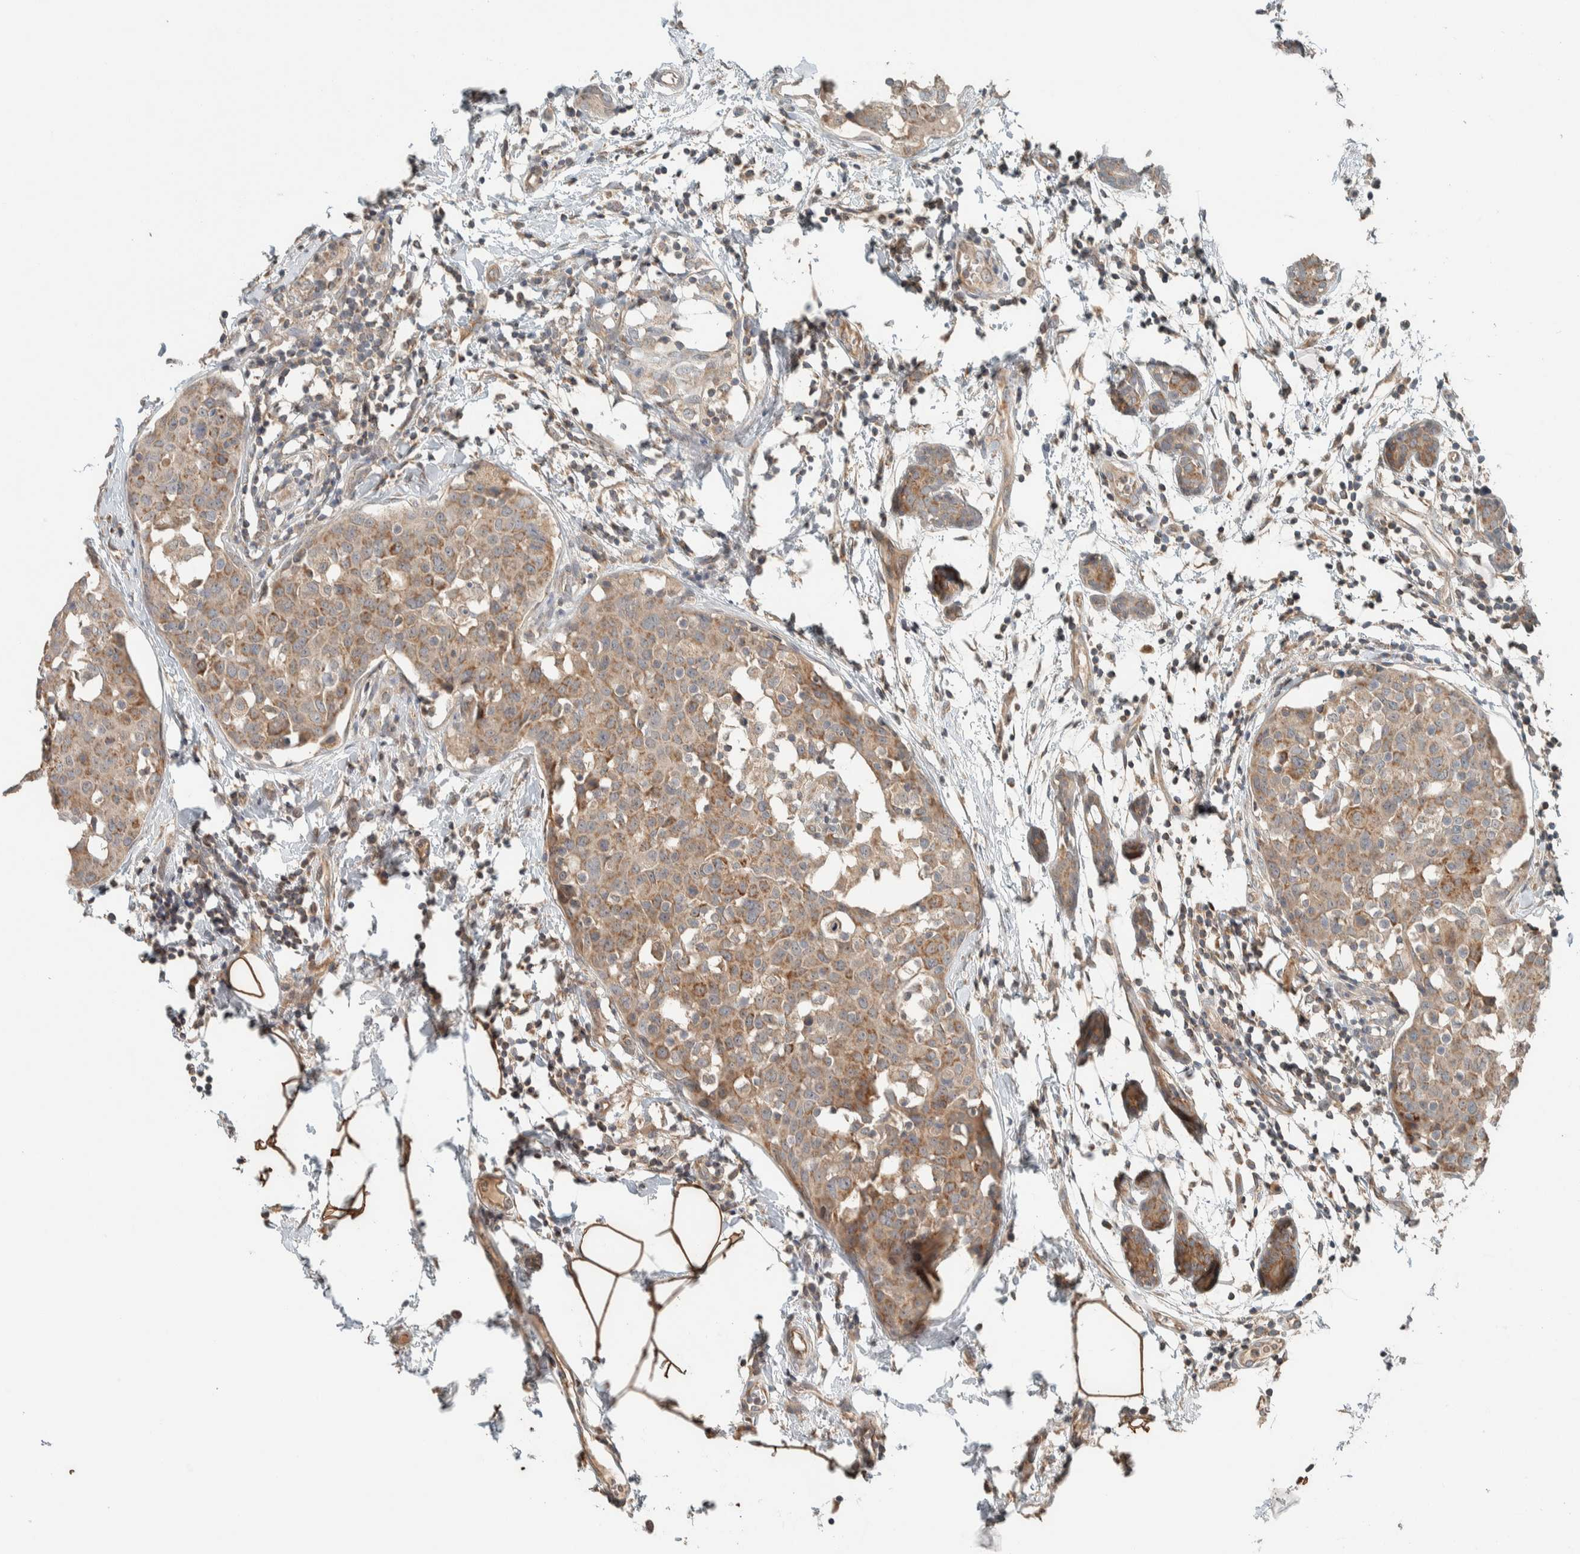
{"staining": {"intensity": "moderate", "quantity": ">75%", "location": "cytoplasmic/membranous"}, "tissue": "breast cancer", "cell_type": "Tumor cells", "image_type": "cancer", "snomed": [{"axis": "morphology", "description": "Normal tissue, NOS"}, {"axis": "morphology", "description": "Duct carcinoma"}, {"axis": "topography", "description": "Breast"}], "caption": "Immunohistochemical staining of invasive ductal carcinoma (breast) displays medium levels of moderate cytoplasmic/membranous positivity in about >75% of tumor cells.", "gene": "NBR1", "patient": {"sex": "female", "age": 37}}